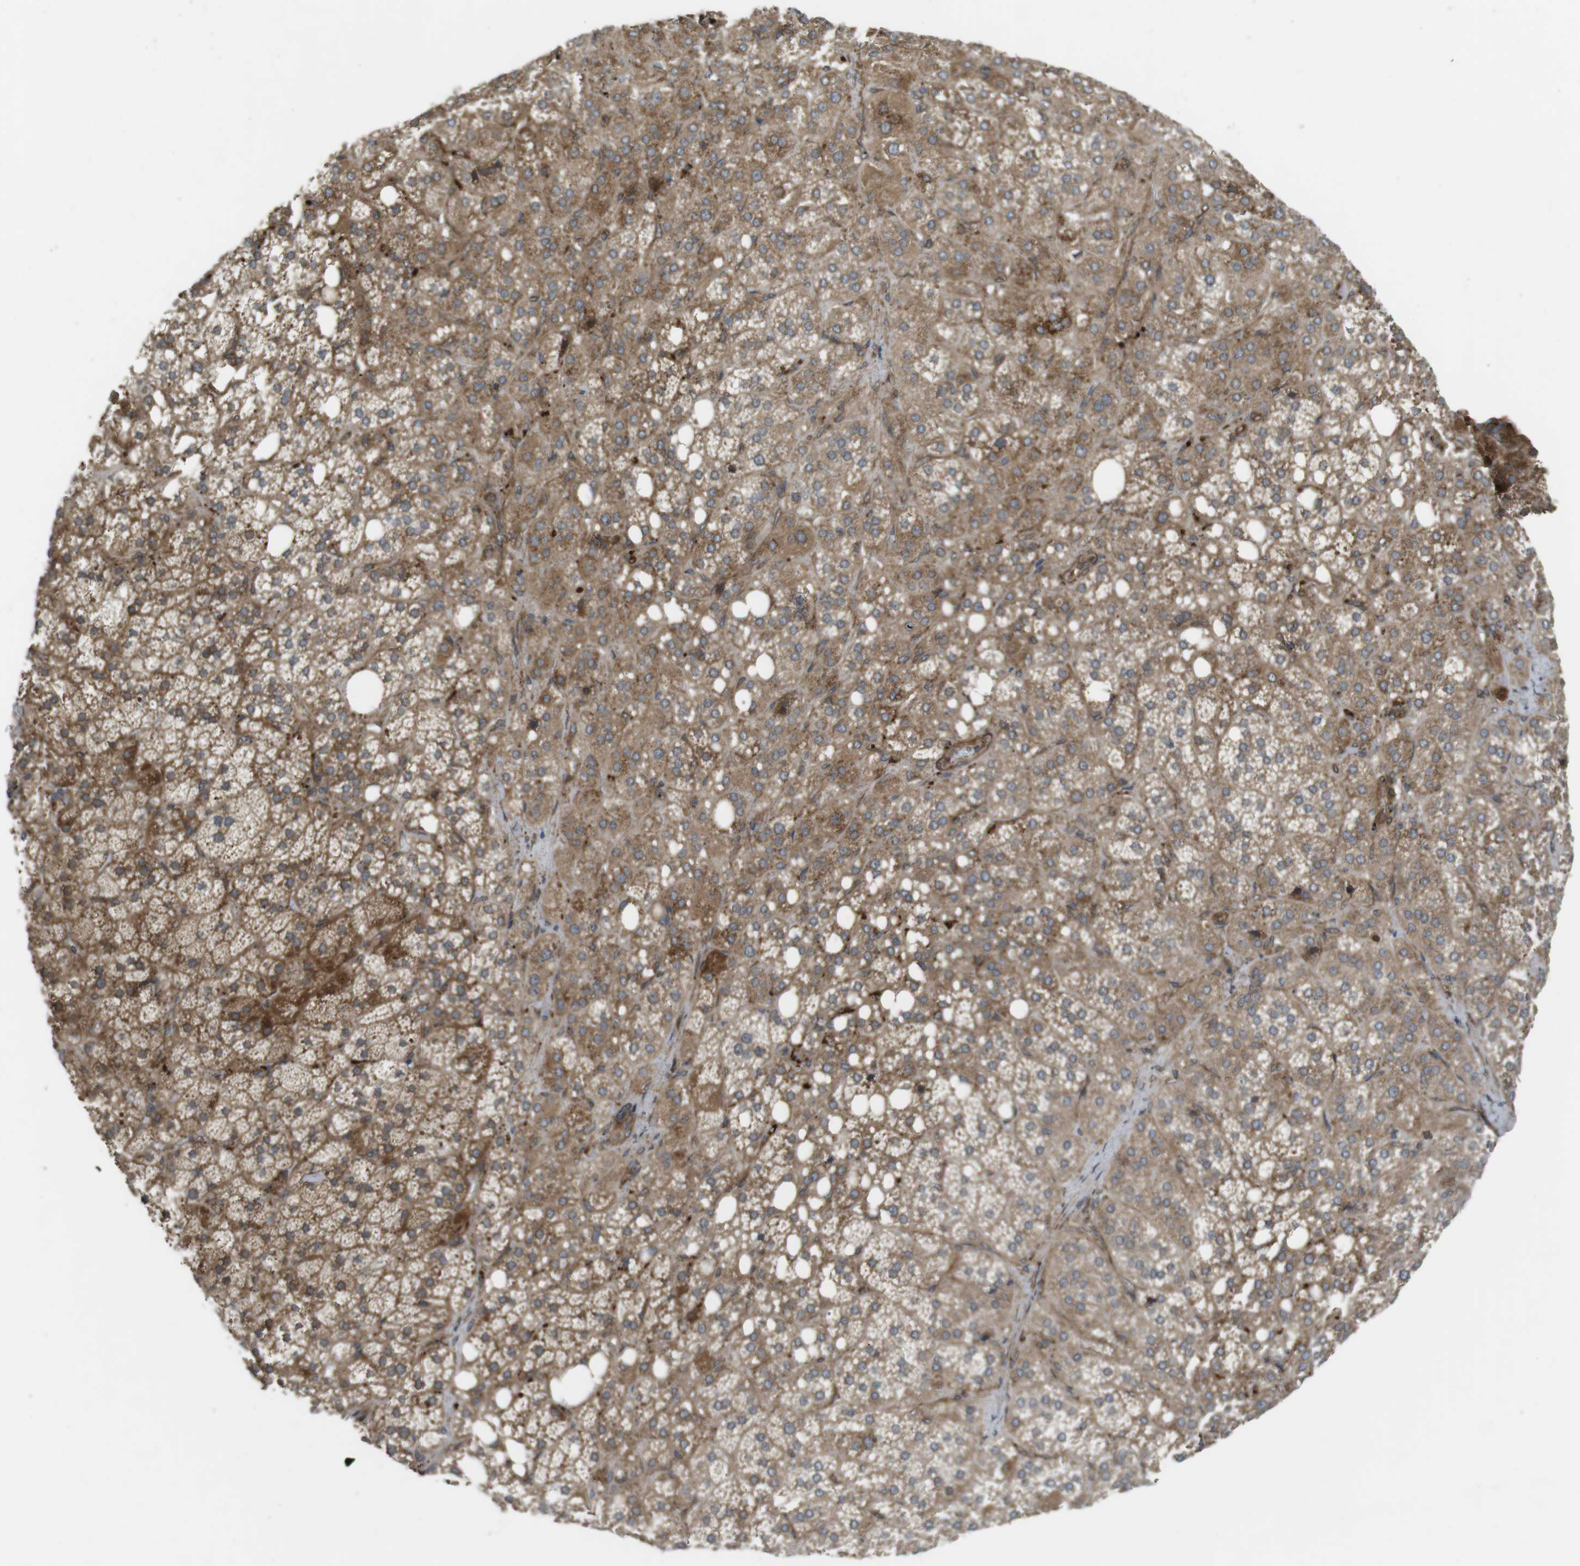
{"staining": {"intensity": "moderate", "quantity": ">75%", "location": "cytoplasmic/membranous"}, "tissue": "adrenal gland", "cell_type": "Glandular cells", "image_type": "normal", "snomed": [{"axis": "morphology", "description": "Normal tissue, NOS"}, {"axis": "topography", "description": "Adrenal gland"}], "caption": "This histopathology image displays immunohistochemistry staining of unremarkable adrenal gland, with medium moderate cytoplasmic/membranous expression in approximately >75% of glandular cells.", "gene": "KANK2", "patient": {"sex": "female", "age": 59}}